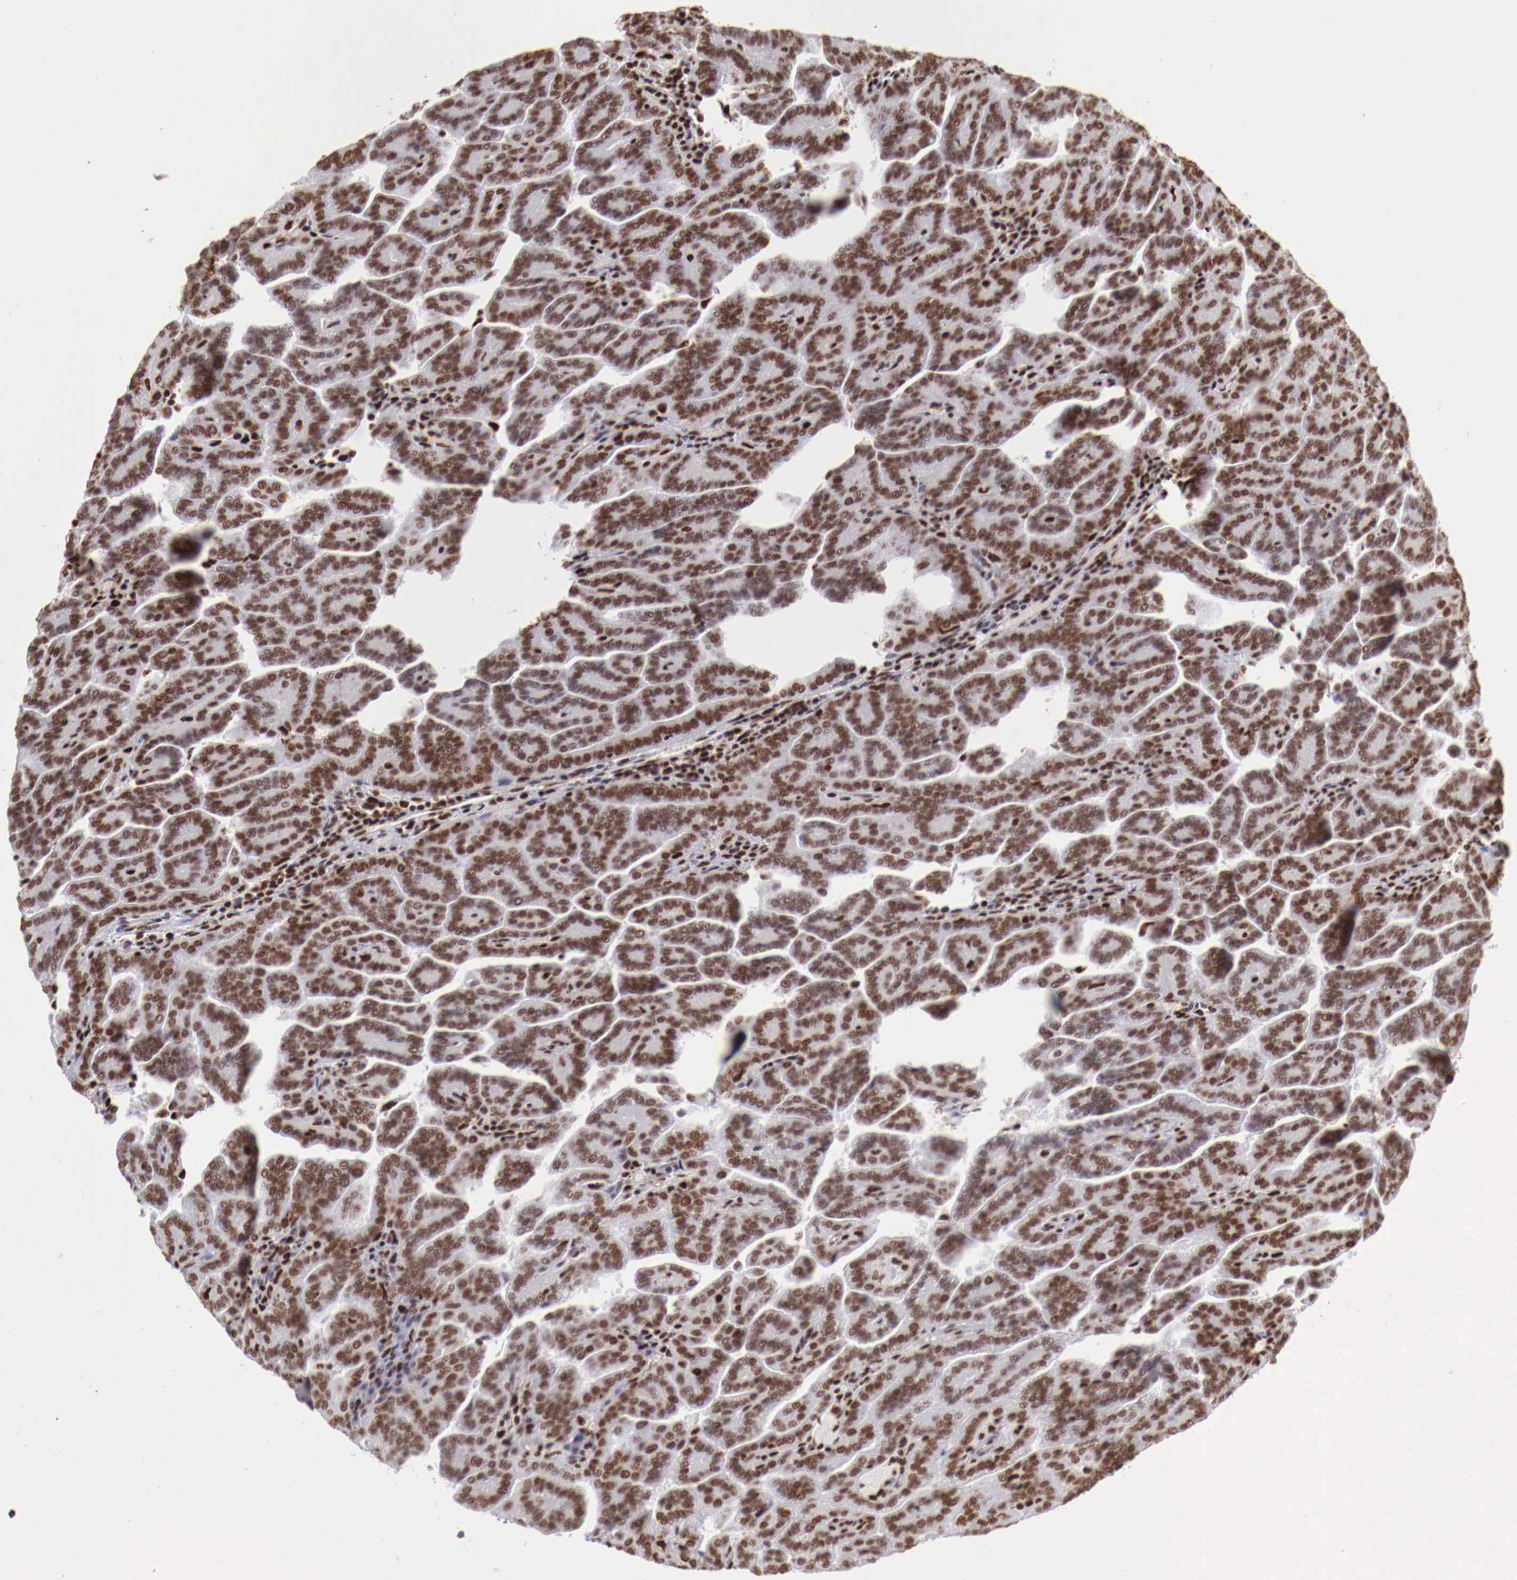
{"staining": {"intensity": "moderate", "quantity": ">75%", "location": "nuclear"}, "tissue": "renal cancer", "cell_type": "Tumor cells", "image_type": "cancer", "snomed": [{"axis": "morphology", "description": "Adenocarcinoma, NOS"}, {"axis": "topography", "description": "Kidney"}], "caption": "The micrograph shows immunohistochemical staining of renal cancer. There is moderate nuclear positivity is seen in about >75% of tumor cells.", "gene": "MAX", "patient": {"sex": "male", "age": 61}}